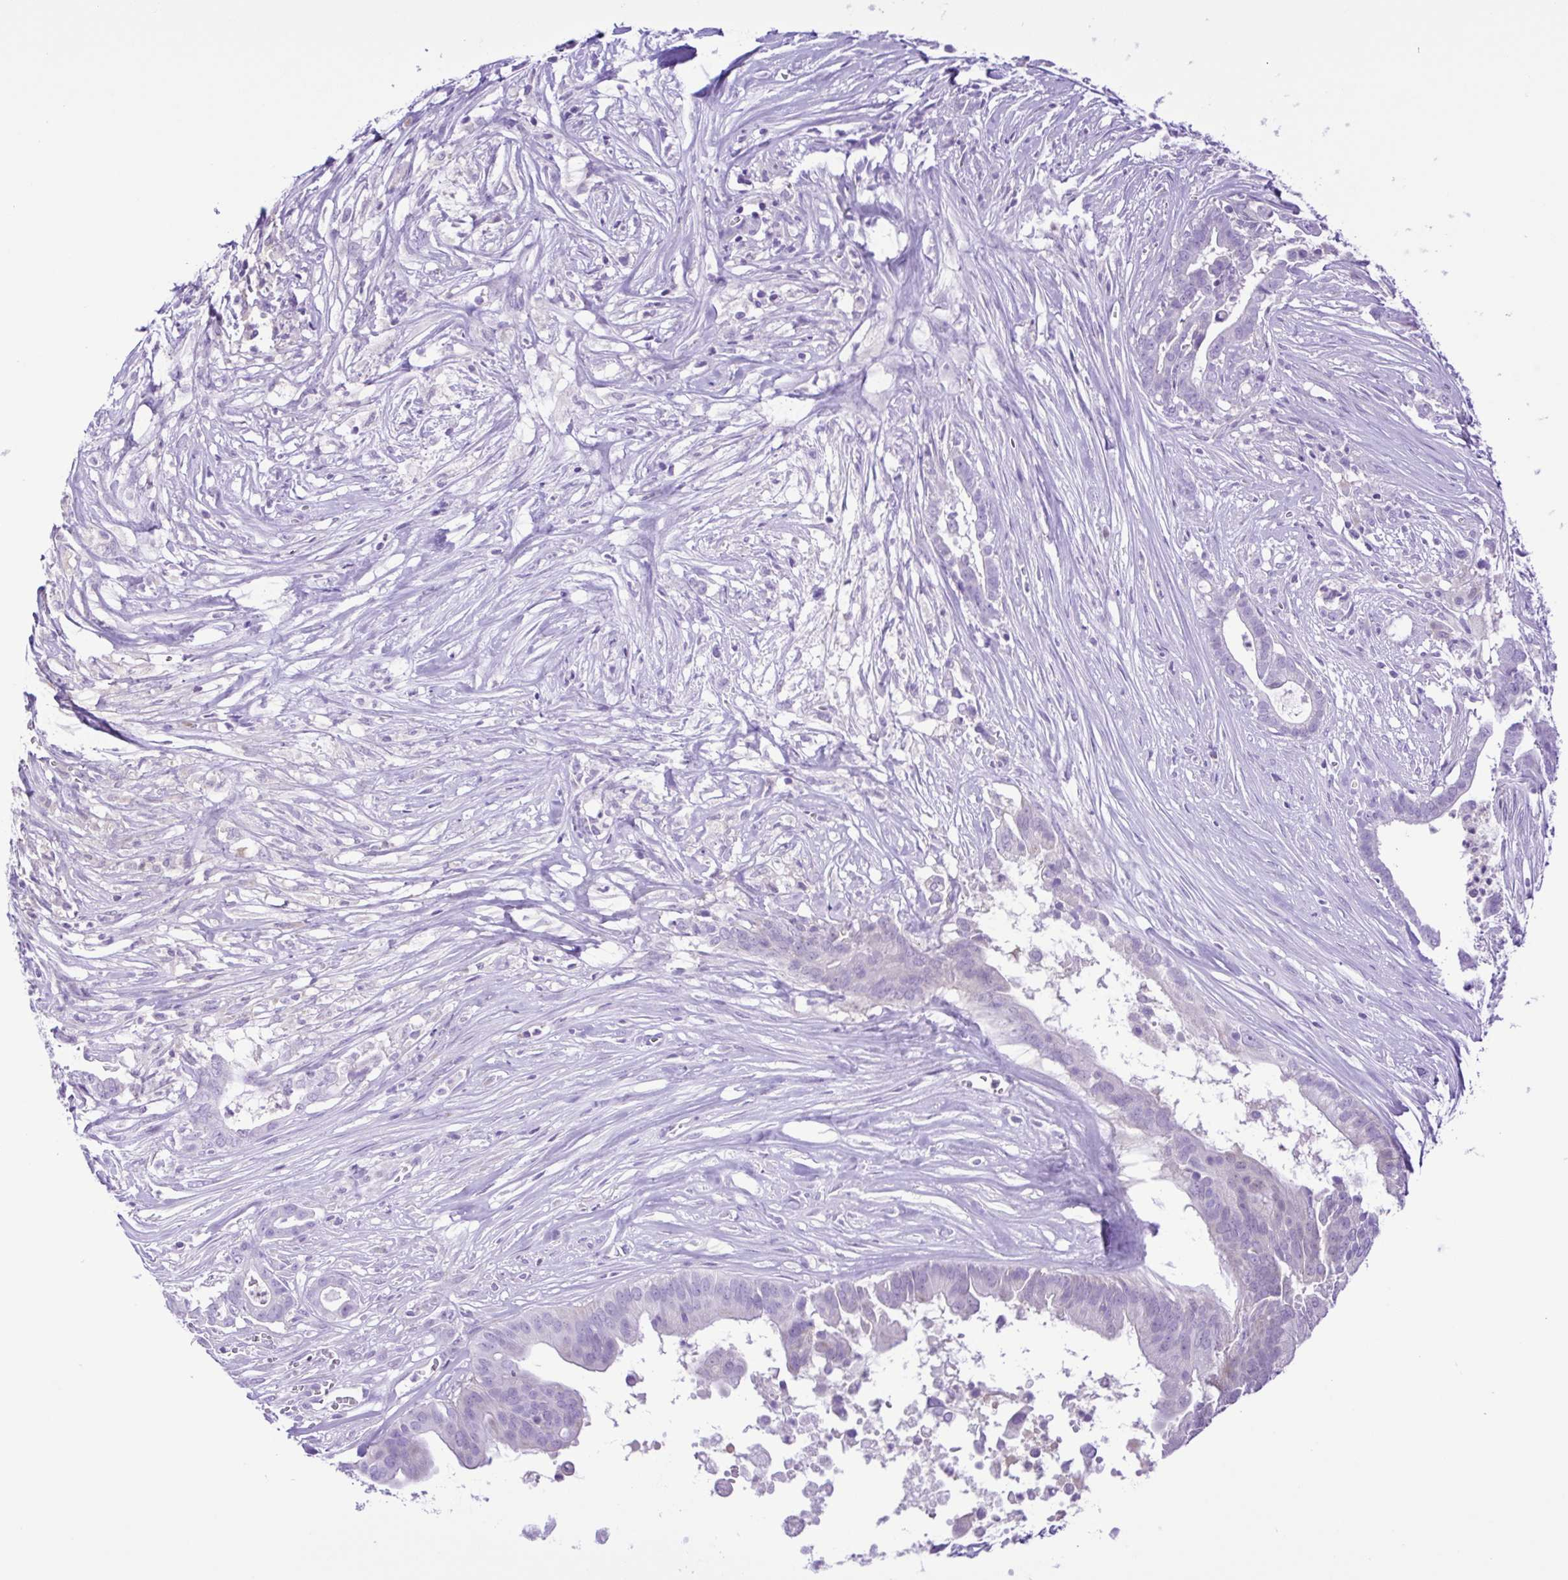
{"staining": {"intensity": "negative", "quantity": "none", "location": "none"}, "tissue": "pancreatic cancer", "cell_type": "Tumor cells", "image_type": "cancer", "snomed": [{"axis": "morphology", "description": "Adenocarcinoma, NOS"}, {"axis": "topography", "description": "Pancreas"}], "caption": "Pancreatic cancer was stained to show a protein in brown. There is no significant positivity in tumor cells.", "gene": "SYT1", "patient": {"sex": "male", "age": 61}}